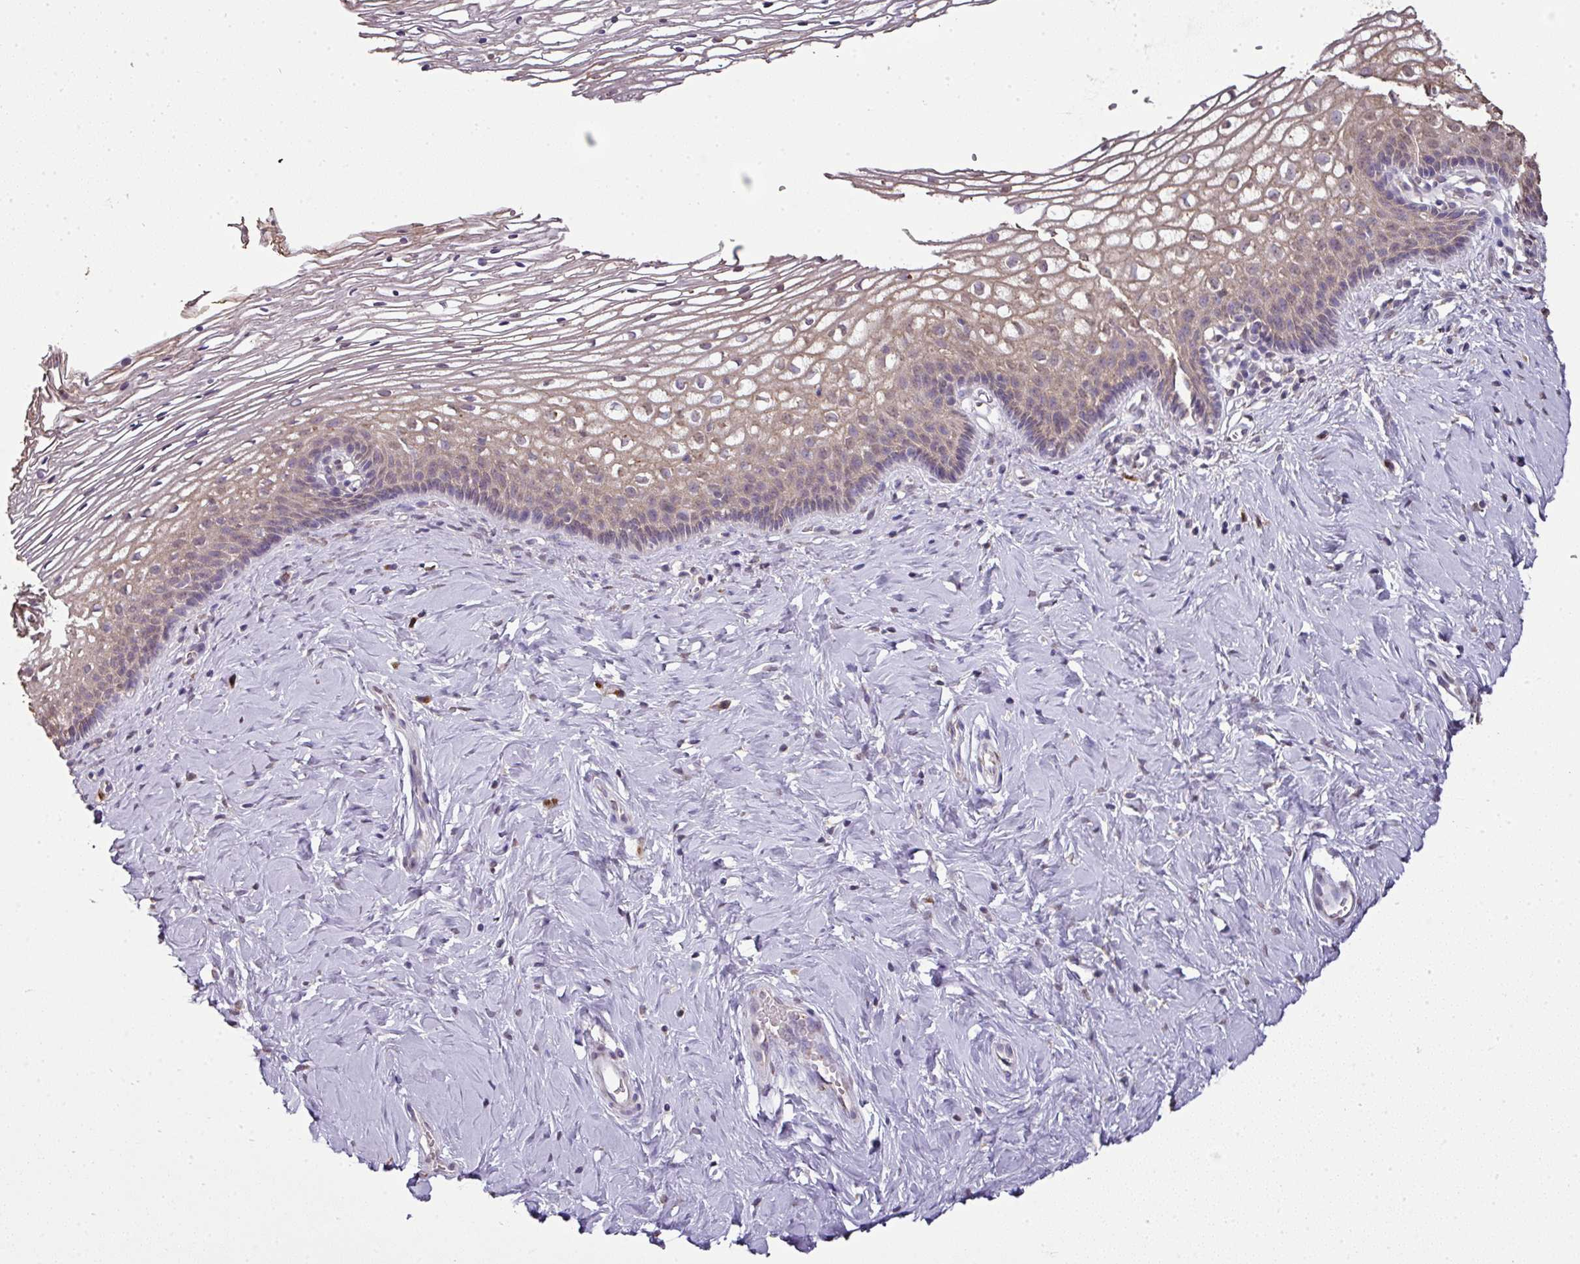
{"staining": {"intensity": "weak", "quantity": ">75%", "location": "cytoplasmic/membranous"}, "tissue": "cervix", "cell_type": "Glandular cells", "image_type": "normal", "snomed": [{"axis": "morphology", "description": "Normal tissue, NOS"}, {"axis": "topography", "description": "Cervix"}], "caption": "DAB (3,3'-diaminobenzidine) immunohistochemical staining of unremarkable human cervix exhibits weak cytoplasmic/membranous protein staining in about >75% of glandular cells.", "gene": "JPH2", "patient": {"sex": "female", "age": 36}}